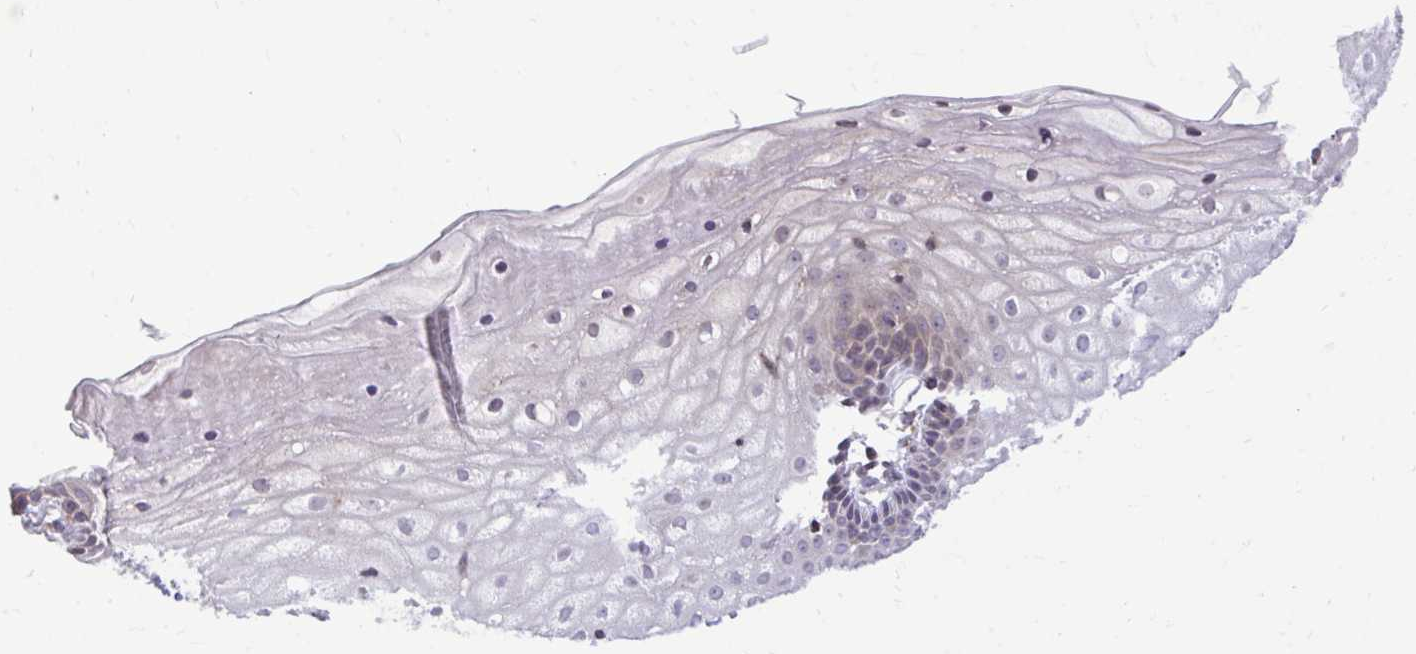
{"staining": {"intensity": "weak", "quantity": "25%-75%", "location": "cytoplasmic/membranous"}, "tissue": "cervix", "cell_type": "Glandular cells", "image_type": "normal", "snomed": [{"axis": "morphology", "description": "Normal tissue, NOS"}, {"axis": "topography", "description": "Cervix"}], "caption": "Cervix stained for a protein (brown) demonstrates weak cytoplasmic/membranous positive positivity in approximately 25%-75% of glandular cells.", "gene": "METTL9", "patient": {"sex": "female", "age": 36}}